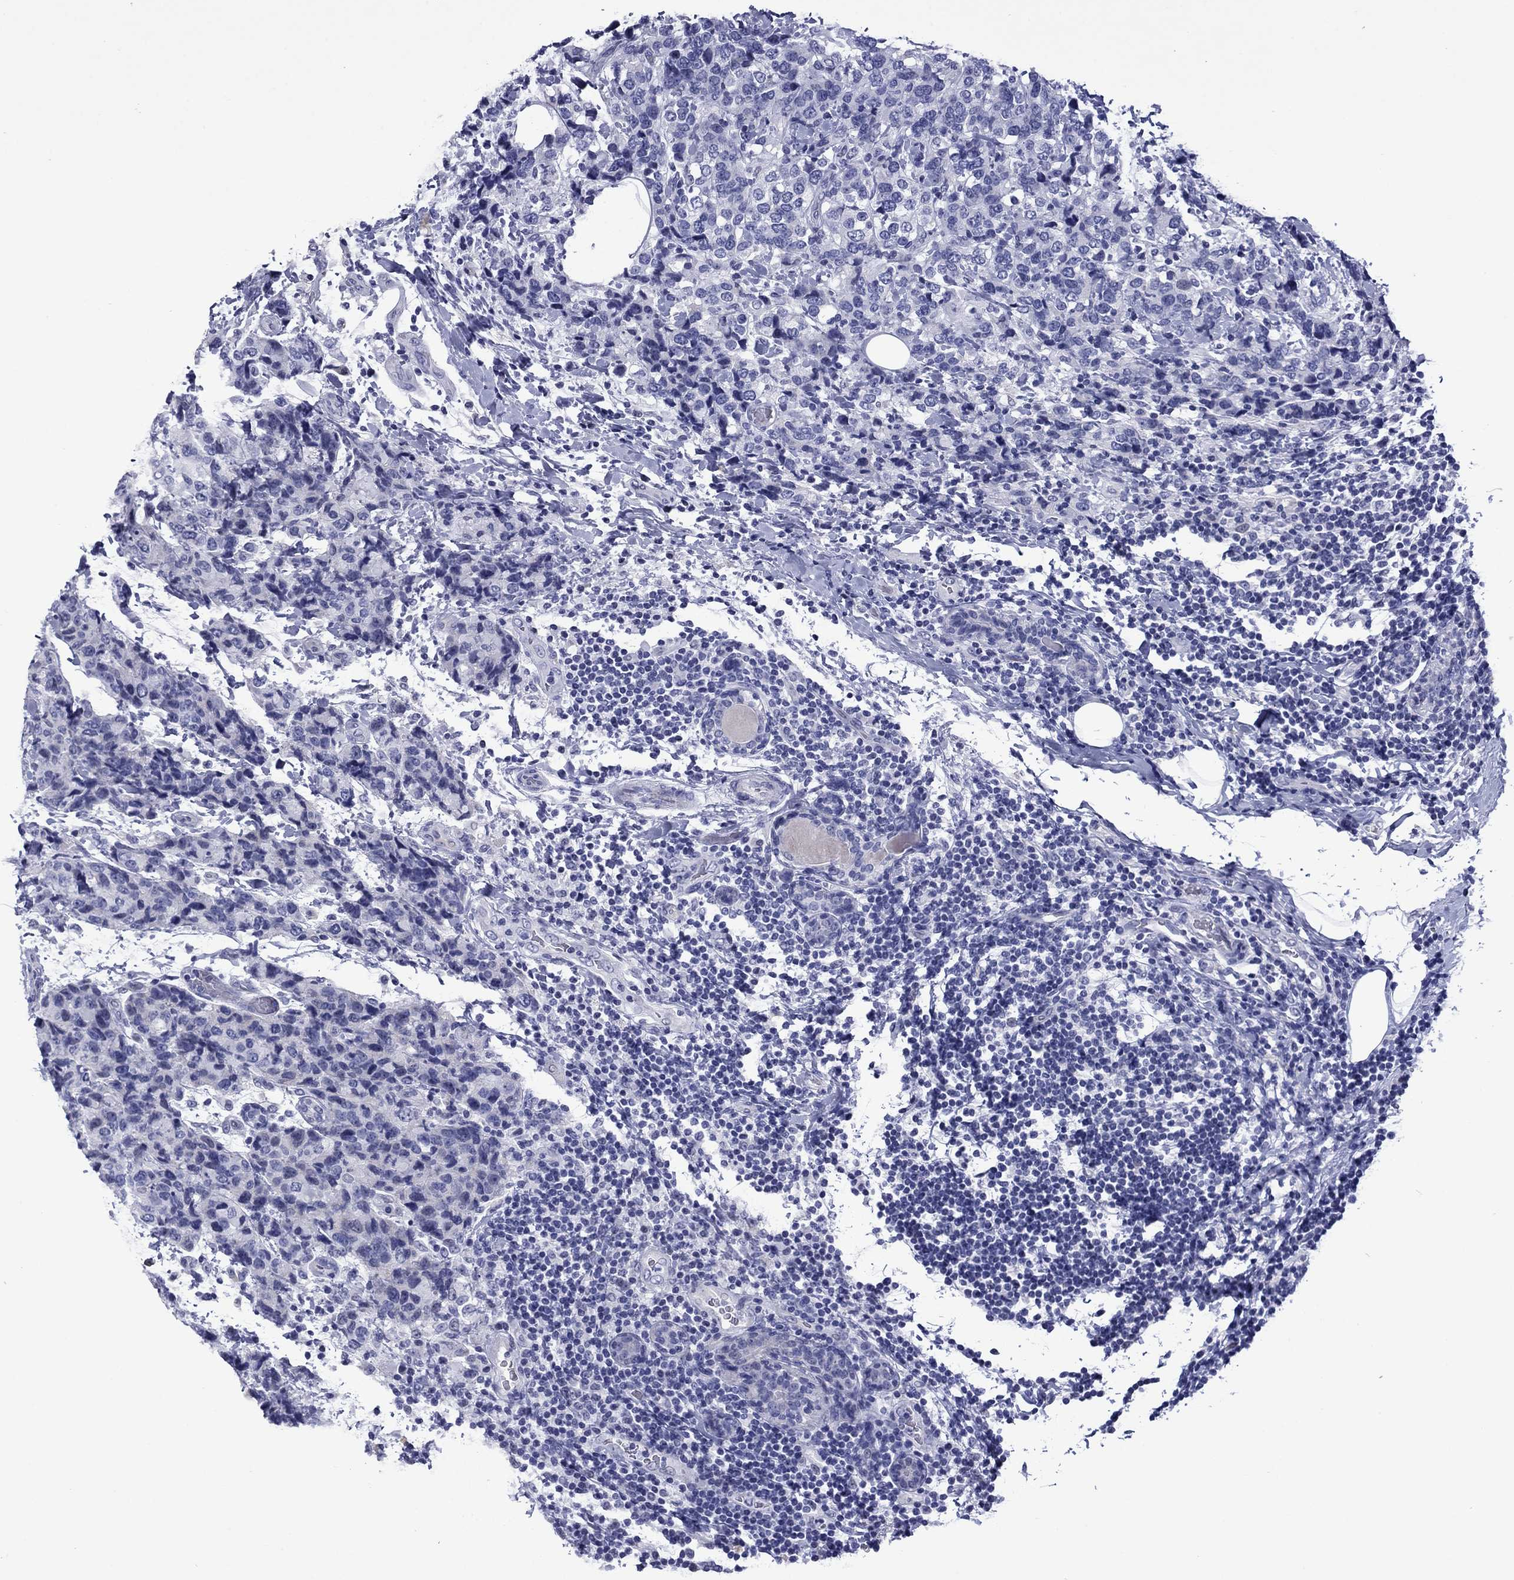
{"staining": {"intensity": "negative", "quantity": "none", "location": "none"}, "tissue": "breast cancer", "cell_type": "Tumor cells", "image_type": "cancer", "snomed": [{"axis": "morphology", "description": "Lobular carcinoma"}, {"axis": "topography", "description": "Breast"}], "caption": "An image of breast cancer (lobular carcinoma) stained for a protein reveals no brown staining in tumor cells. (Brightfield microscopy of DAB (3,3'-diaminobenzidine) immunohistochemistry (IHC) at high magnification).", "gene": "PIWIL1", "patient": {"sex": "female", "age": 59}}